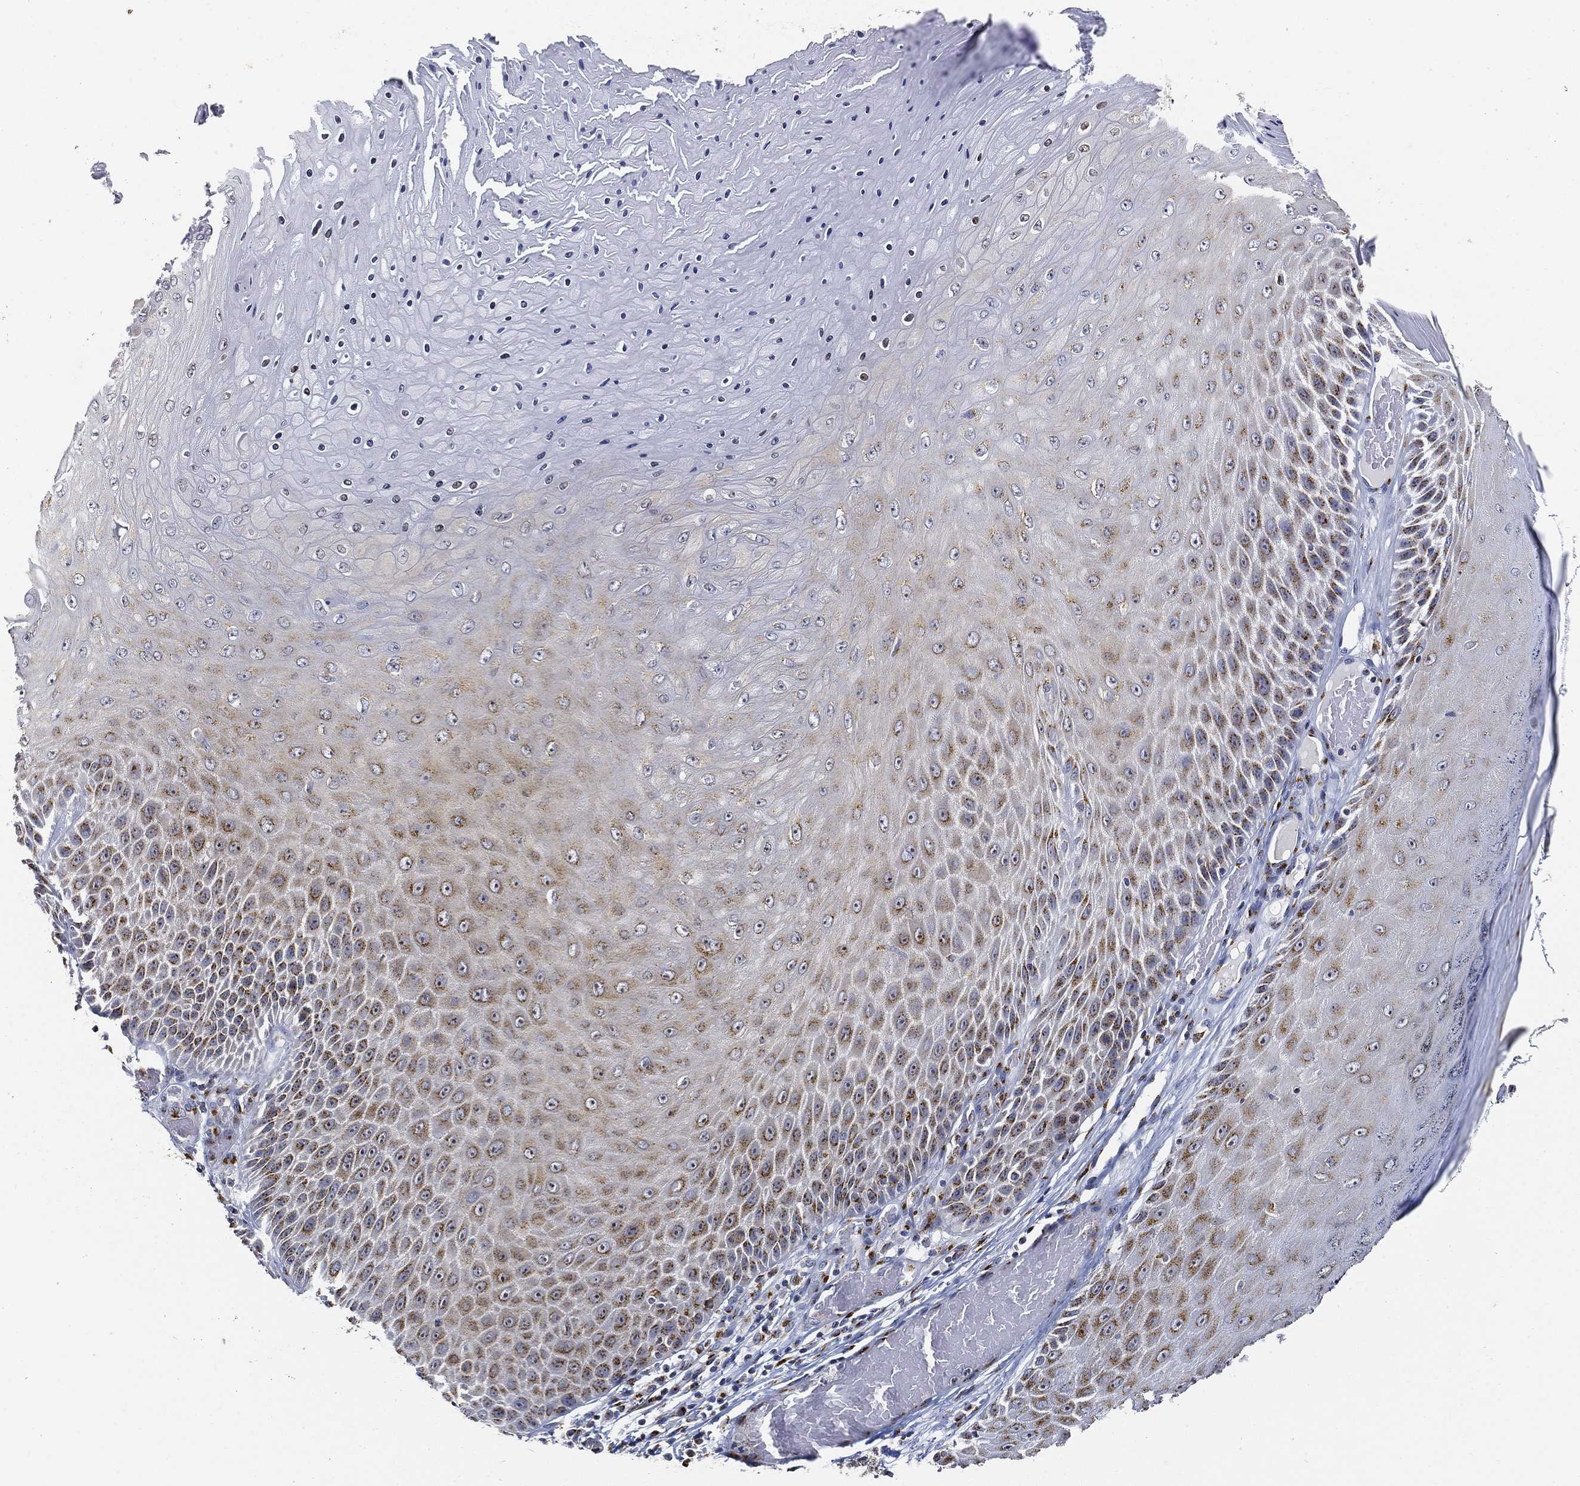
{"staining": {"intensity": "moderate", "quantity": "25%-75%", "location": "cytoplasmic/membranous"}, "tissue": "skin cancer", "cell_type": "Tumor cells", "image_type": "cancer", "snomed": [{"axis": "morphology", "description": "Squamous cell carcinoma, NOS"}, {"axis": "topography", "description": "Skin"}], "caption": "Immunohistochemical staining of human skin squamous cell carcinoma displays medium levels of moderate cytoplasmic/membranous staining in about 25%-75% of tumor cells.", "gene": "TICAM1", "patient": {"sex": "male", "age": 62}}